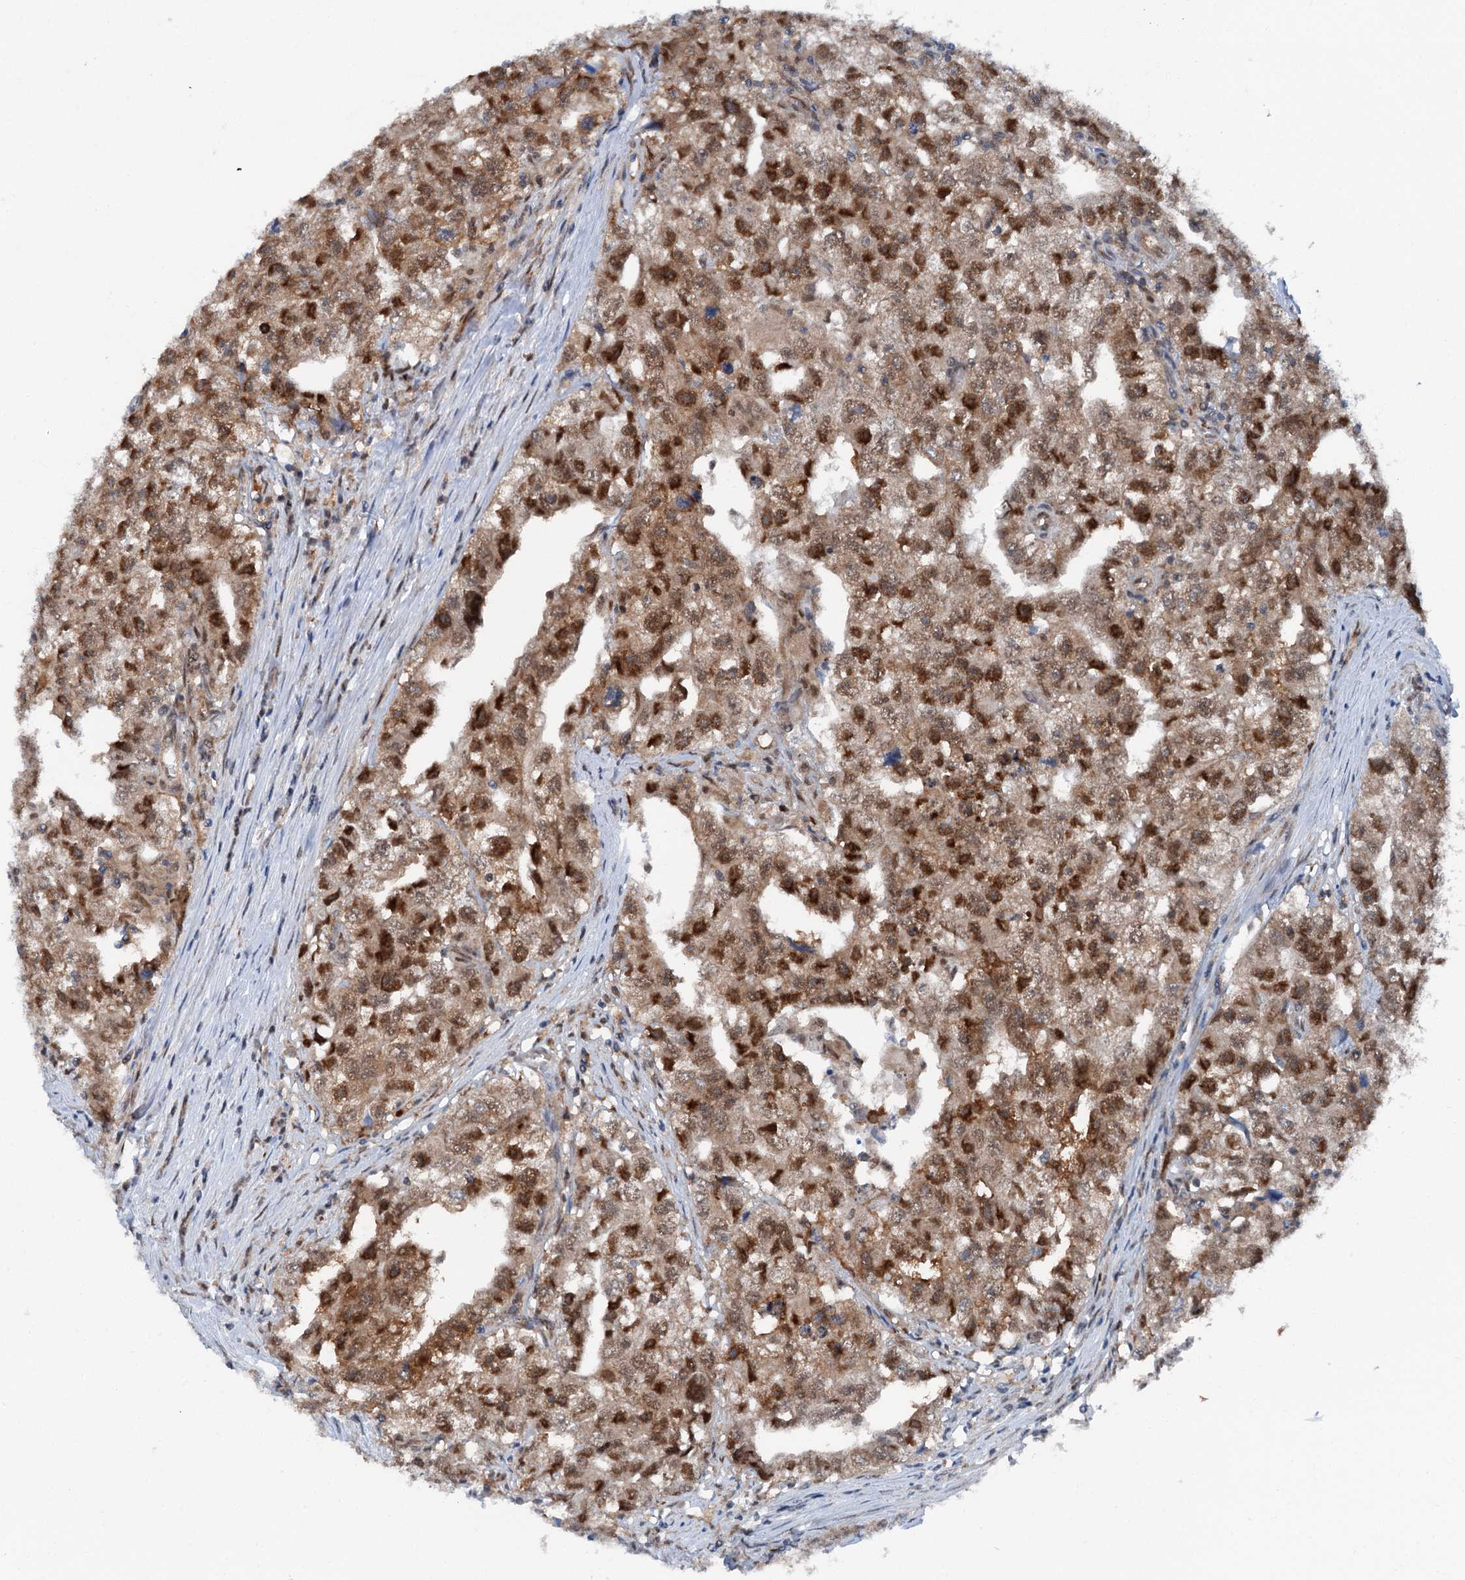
{"staining": {"intensity": "strong", "quantity": ">75%", "location": "cytoplasmic/membranous,nuclear"}, "tissue": "testis cancer", "cell_type": "Tumor cells", "image_type": "cancer", "snomed": [{"axis": "morphology", "description": "Seminoma, NOS"}, {"axis": "morphology", "description": "Carcinoma, Embryonal, NOS"}, {"axis": "topography", "description": "Testis"}], "caption": "A photomicrograph of seminoma (testis) stained for a protein shows strong cytoplasmic/membranous and nuclear brown staining in tumor cells.", "gene": "PSMD13", "patient": {"sex": "male", "age": 43}}